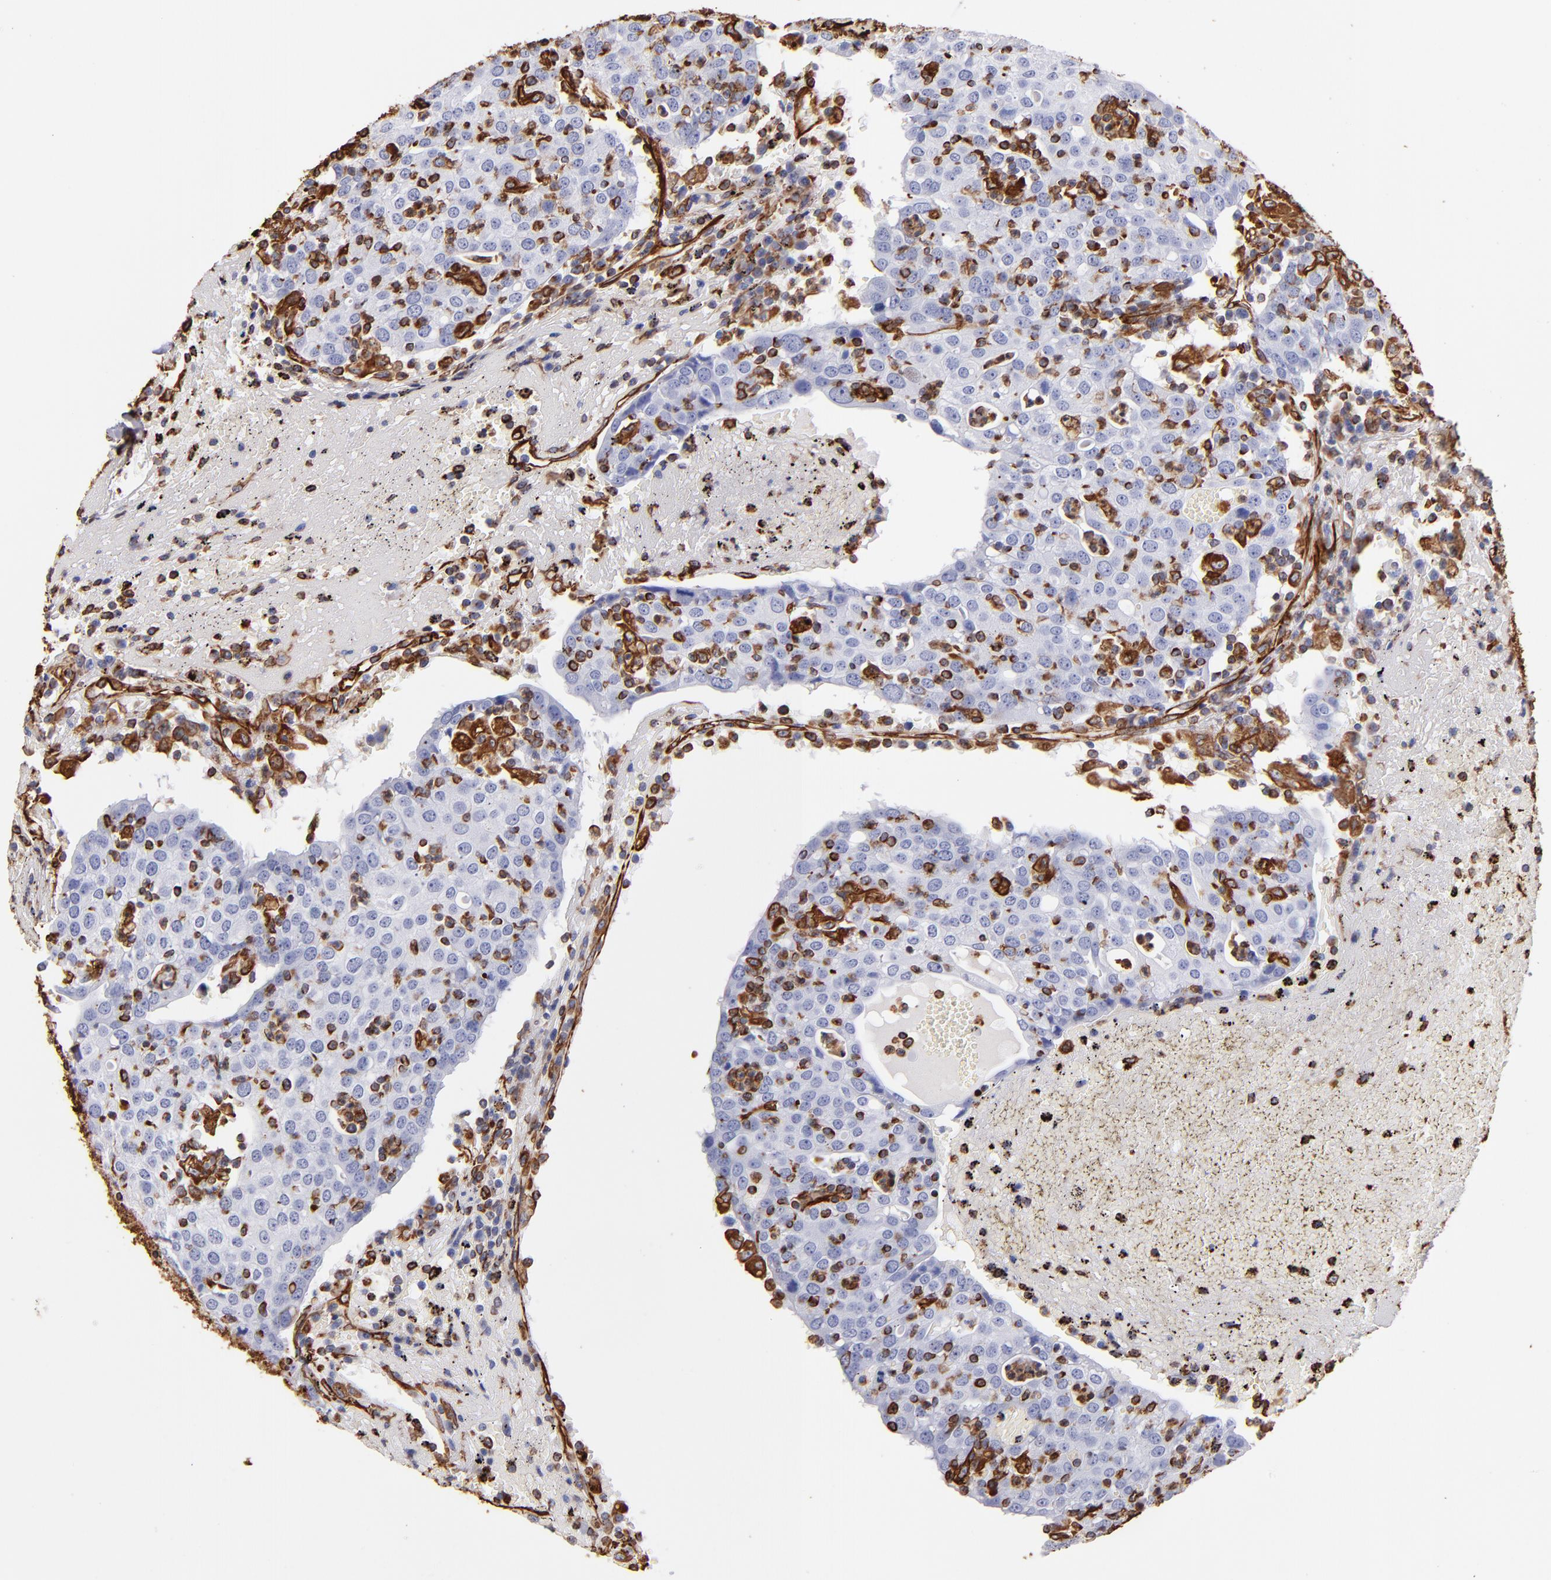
{"staining": {"intensity": "strong", "quantity": "<25%", "location": "cytoplasmic/membranous"}, "tissue": "head and neck cancer", "cell_type": "Tumor cells", "image_type": "cancer", "snomed": [{"axis": "morphology", "description": "Adenocarcinoma, NOS"}, {"axis": "topography", "description": "Salivary gland"}, {"axis": "topography", "description": "Head-Neck"}], "caption": "Protein expression by immunohistochemistry demonstrates strong cytoplasmic/membranous staining in approximately <25% of tumor cells in adenocarcinoma (head and neck). (IHC, brightfield microscopy, high magnification).", "gene": "VIM", "patient": {"sex": "female", "age": 65}}